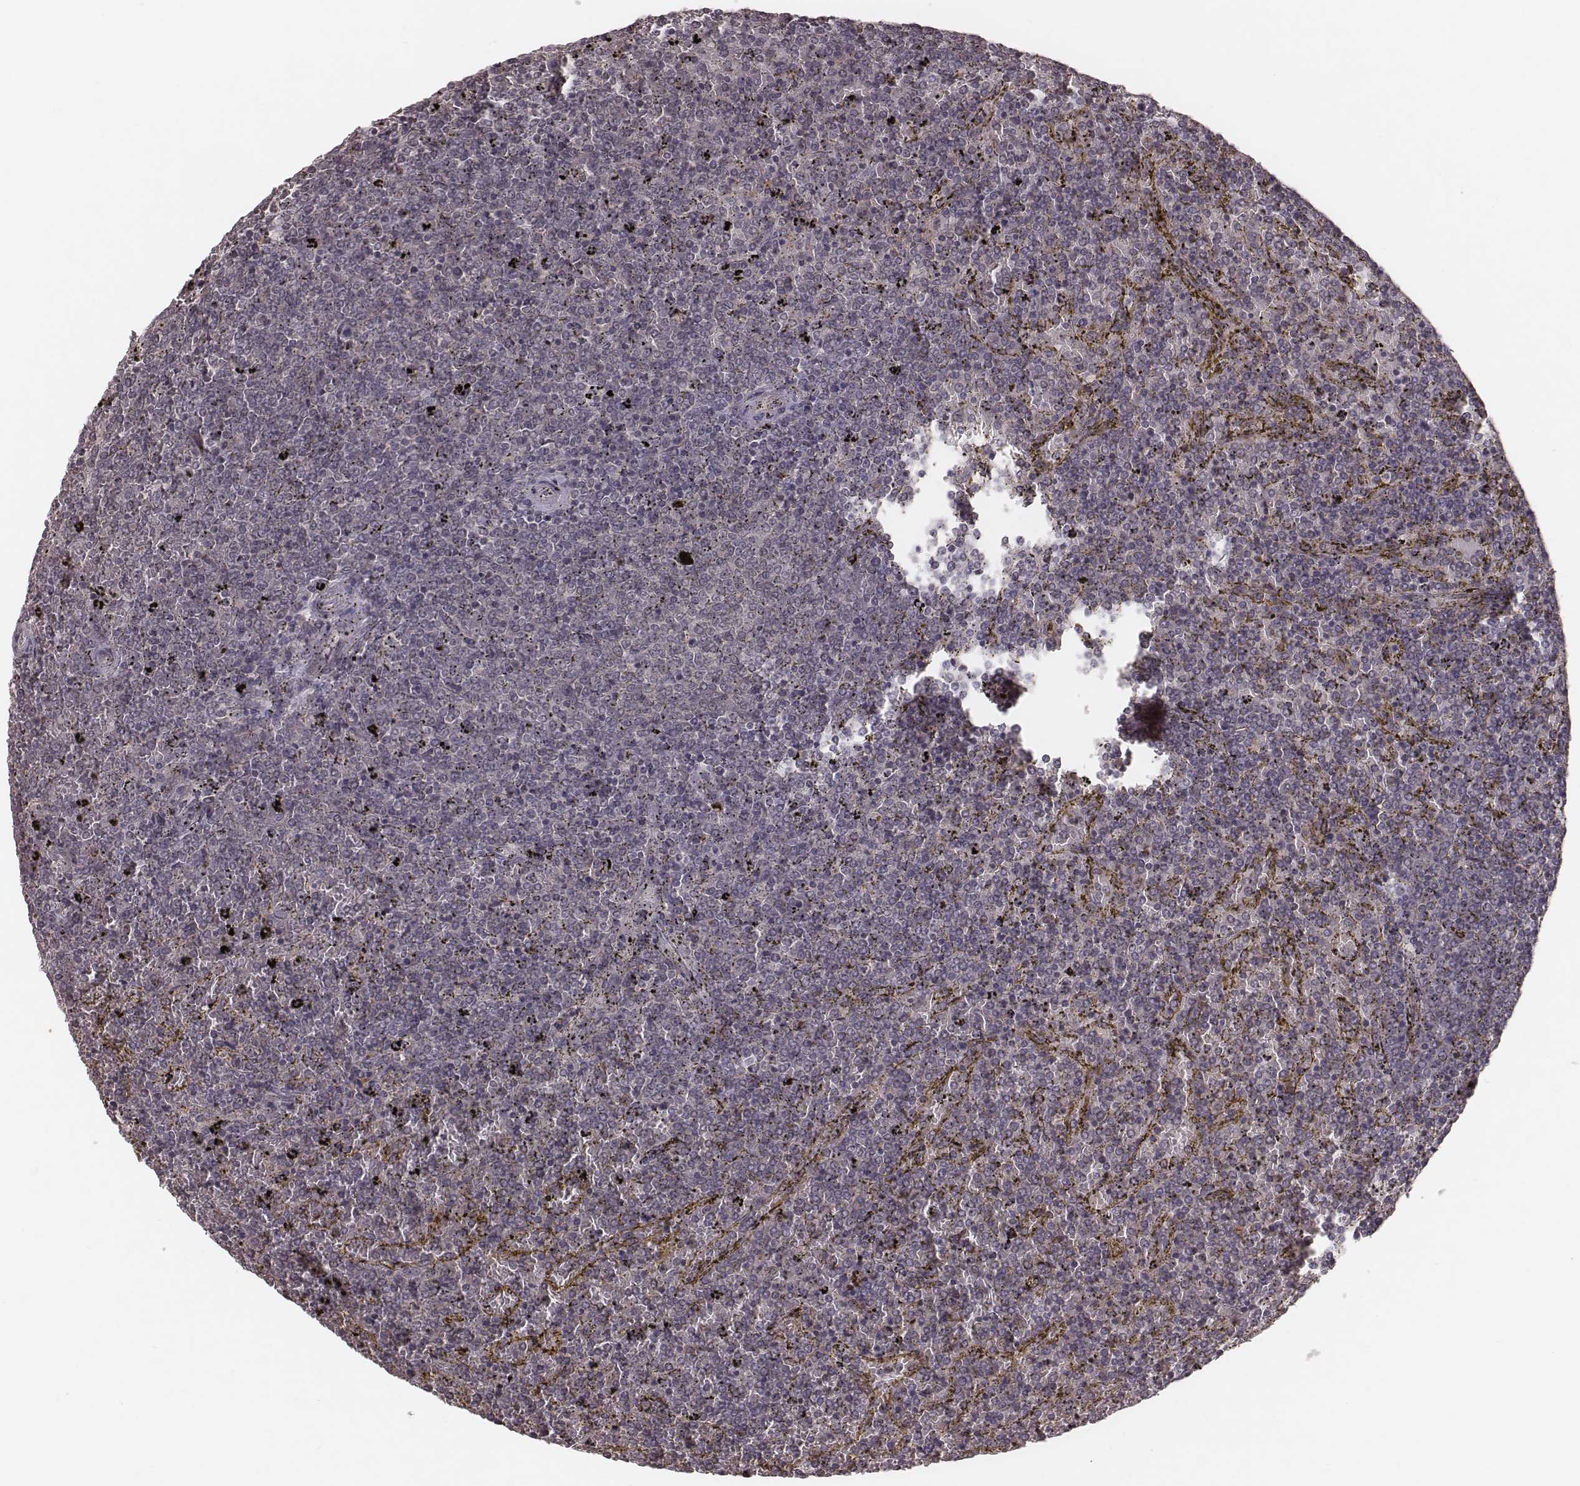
{"staining": {"intensity": "negative", "quantity": "none", "location": "none"}, "tissue": "lymphoma", "cell_type": "Tumor cells", "image_type": "cancer", "snomed": [{"axis": "morphology", "description": "Malignant lymphoma, non-Hodgkin's type, Low grade"}, {"axis": "topography", "description": "Spleen"}], "caption": "Malignant lymphoma, non-Hodgkin's type (low-grade) was stained to show a protein in brown. There is no significant expression in tumor cells.", "gene": "IL5", "patient": {"sex": "female", "age": 77}}